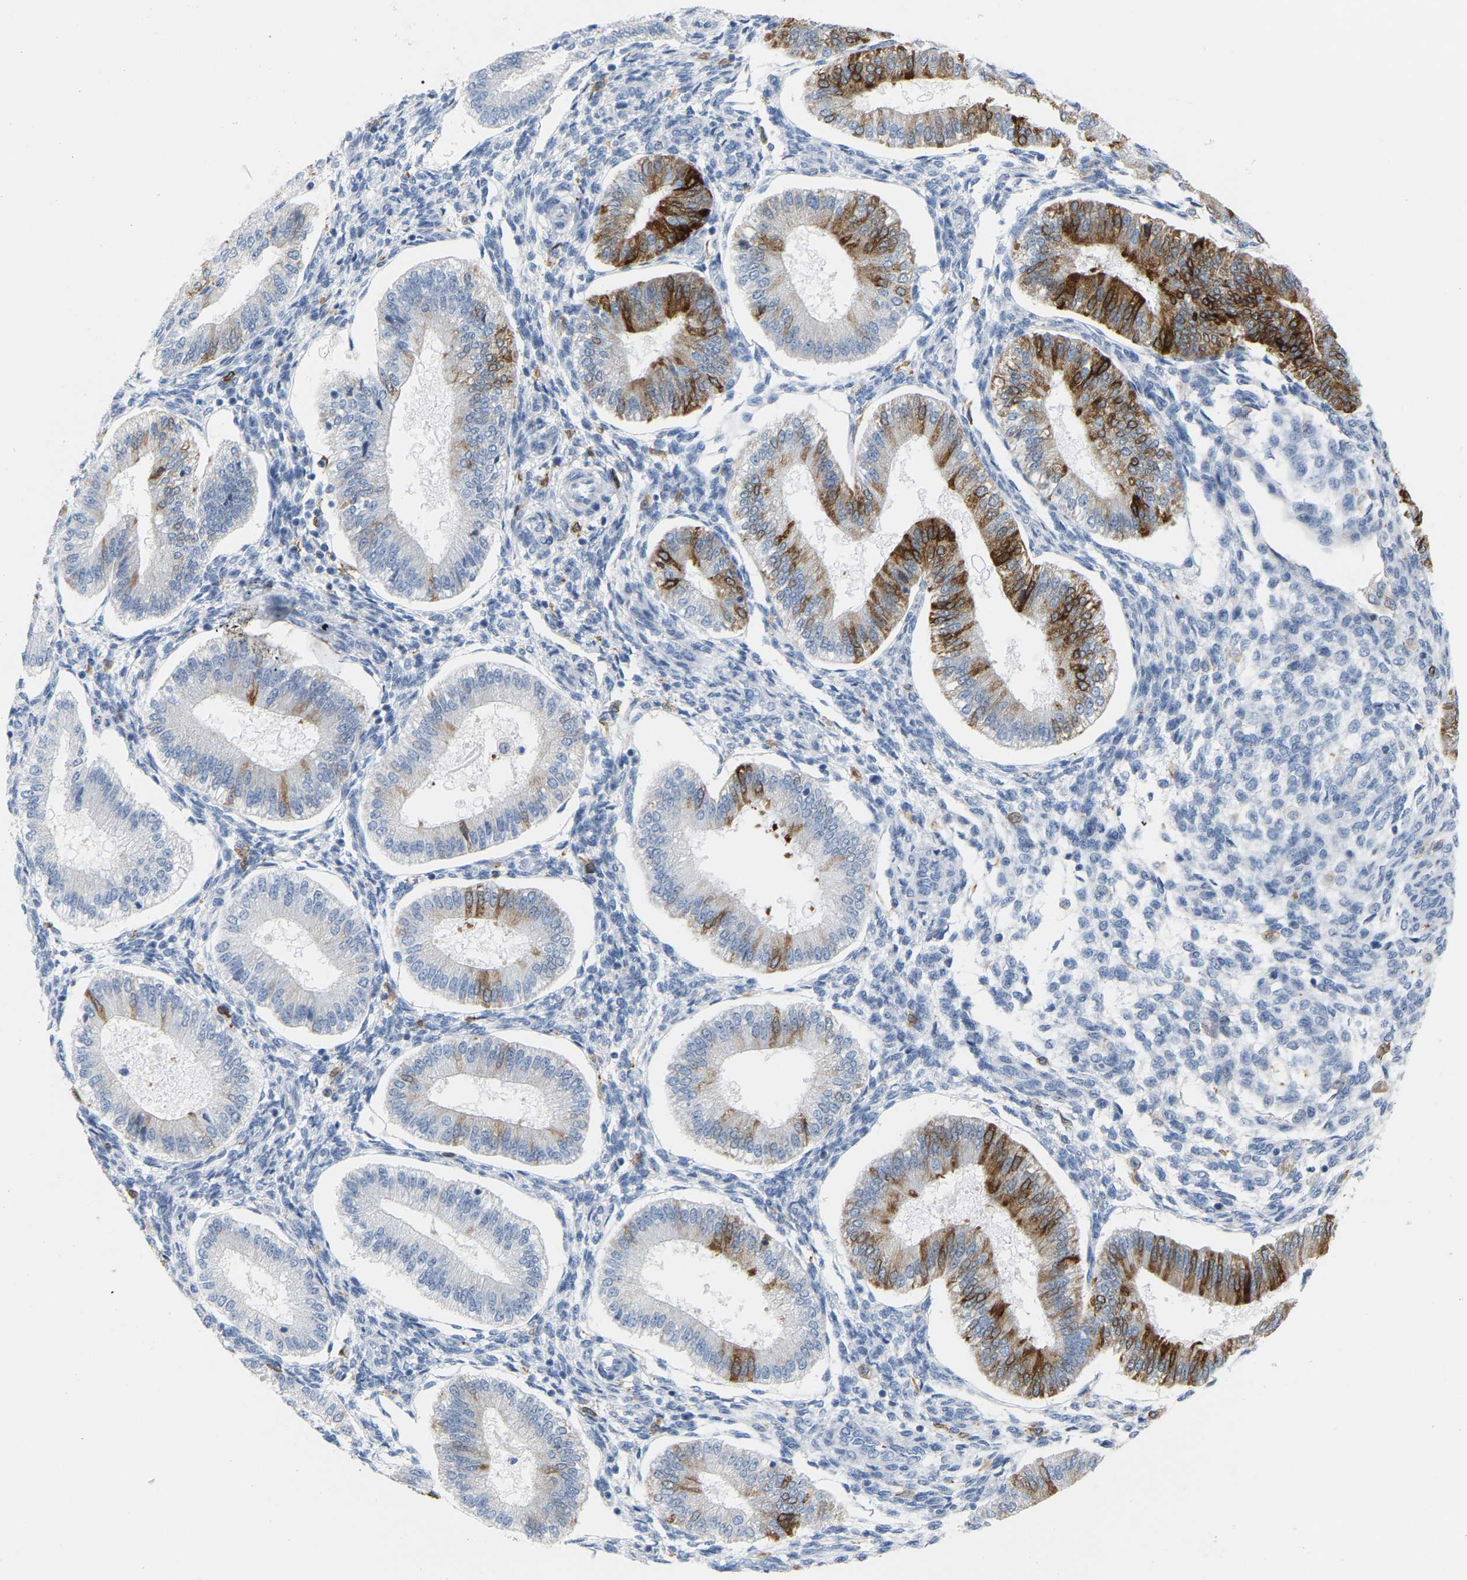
{"staining": {"intensity": "negative", "quantity": "none", "location": "none"}, "tissue": "endometrium", "cell_type": "Cells in endometrial stroma", "image_type": "normal", "snomed": [{"axis": "morphology", "description": "Normal tissue, NOS"}, {"axis": "topography", "description": "Endometrium"}], "caption": "Immunohistochemistry image of unremarkable endometrium: human endometrium stained with DAB demonstrates no significant protein positivity in cells in endometrial stroma. (Immunohistochemistry, brightfield microscopy, high magnification).", "gene": "PTGS1", "patient": {"sex": "female", "age": 39}}